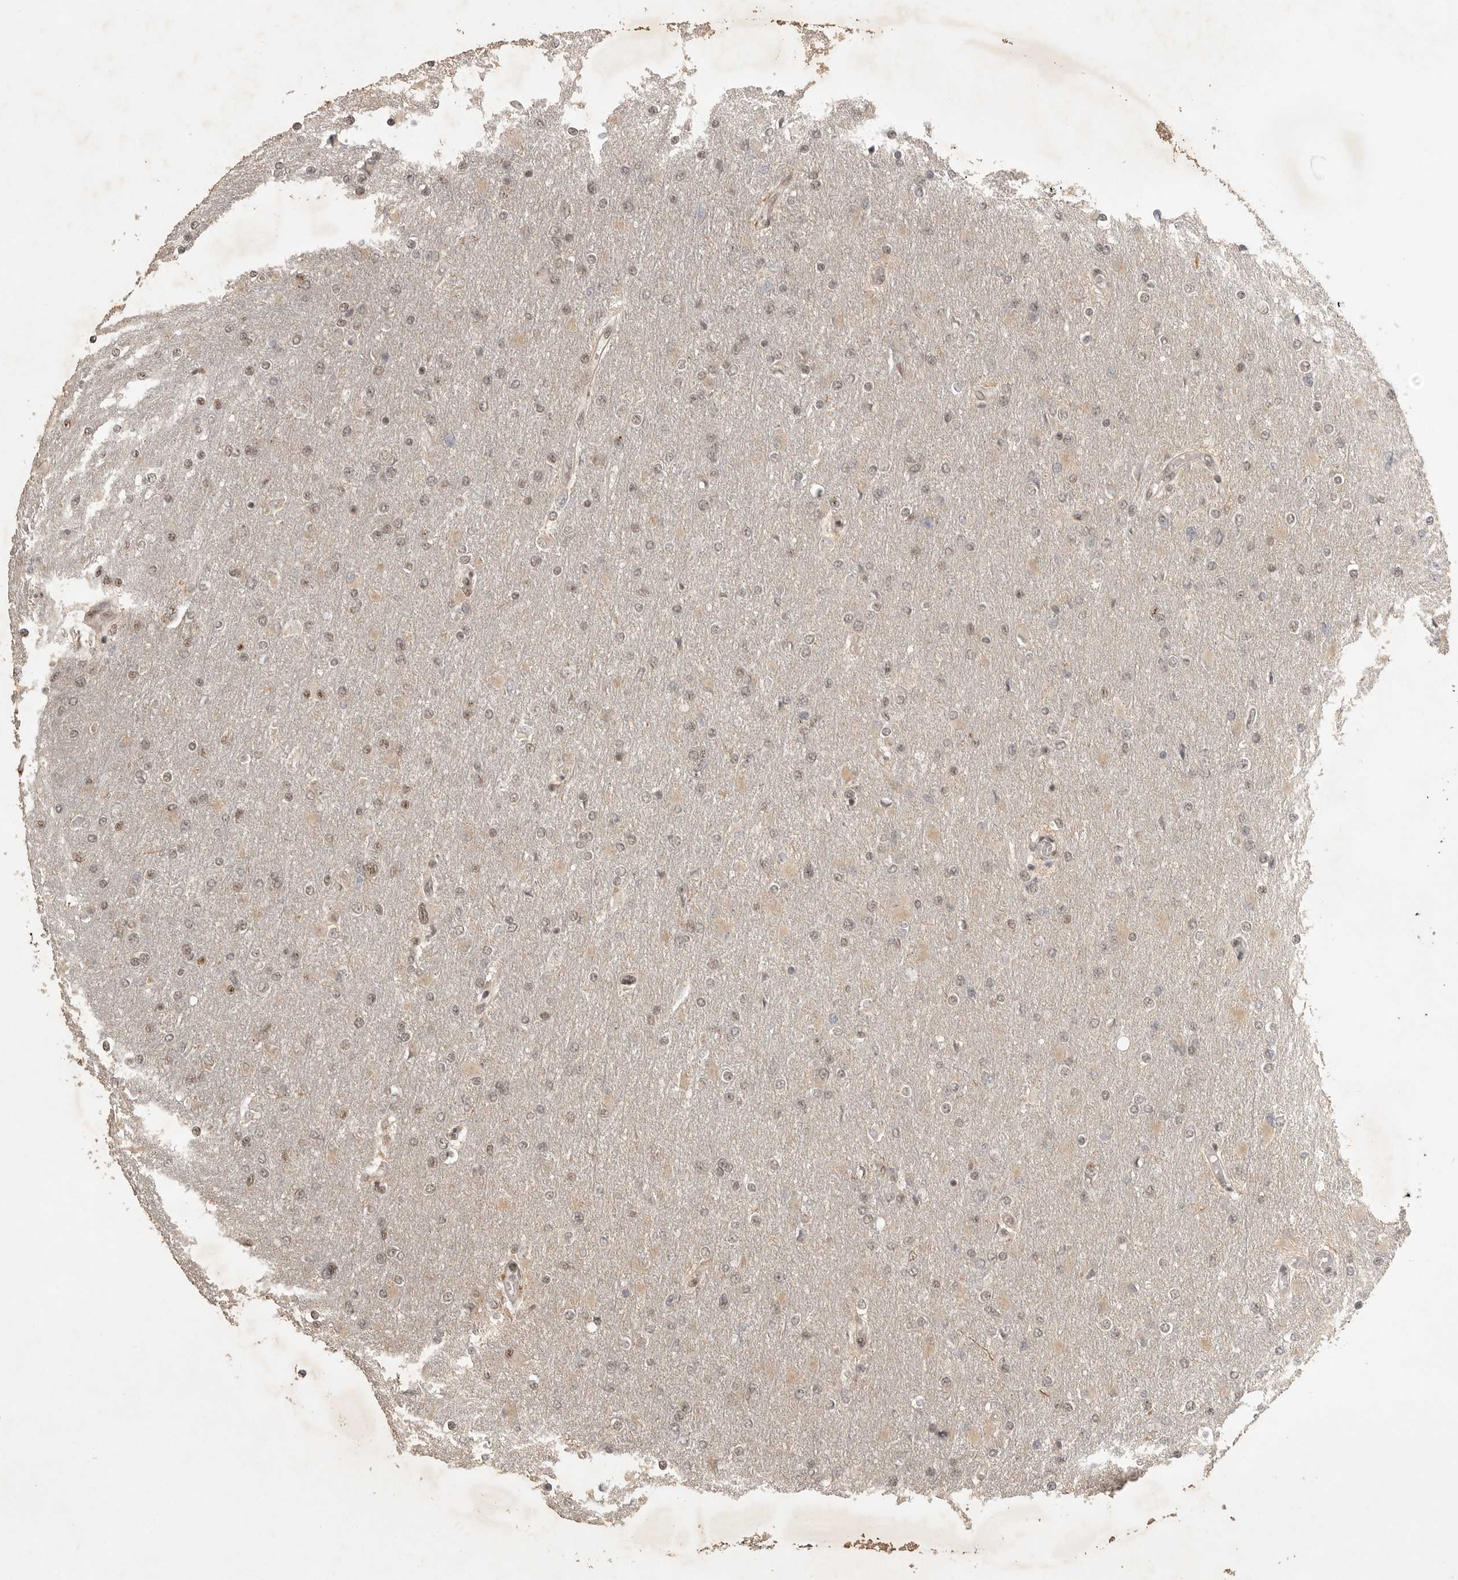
{"staining": {"intensity": "weak", "quantity": "25%-75%", "location": "nuclear"}, "tissue": "glioma", "cell_type": "Tumor cells", "image_type": "cancer", "snomed": [{"axis": "morphology", "description": "Glioma, malignant, High grade"}, {"axis": "topography", "description": "Cerebral cortex"}], "caption": "Human malignant high-grade glioma stained with a protein marker displays weak staining in tumor cells.", "gene": "POMP", "patient": {"sex": "female", "age": 36}}